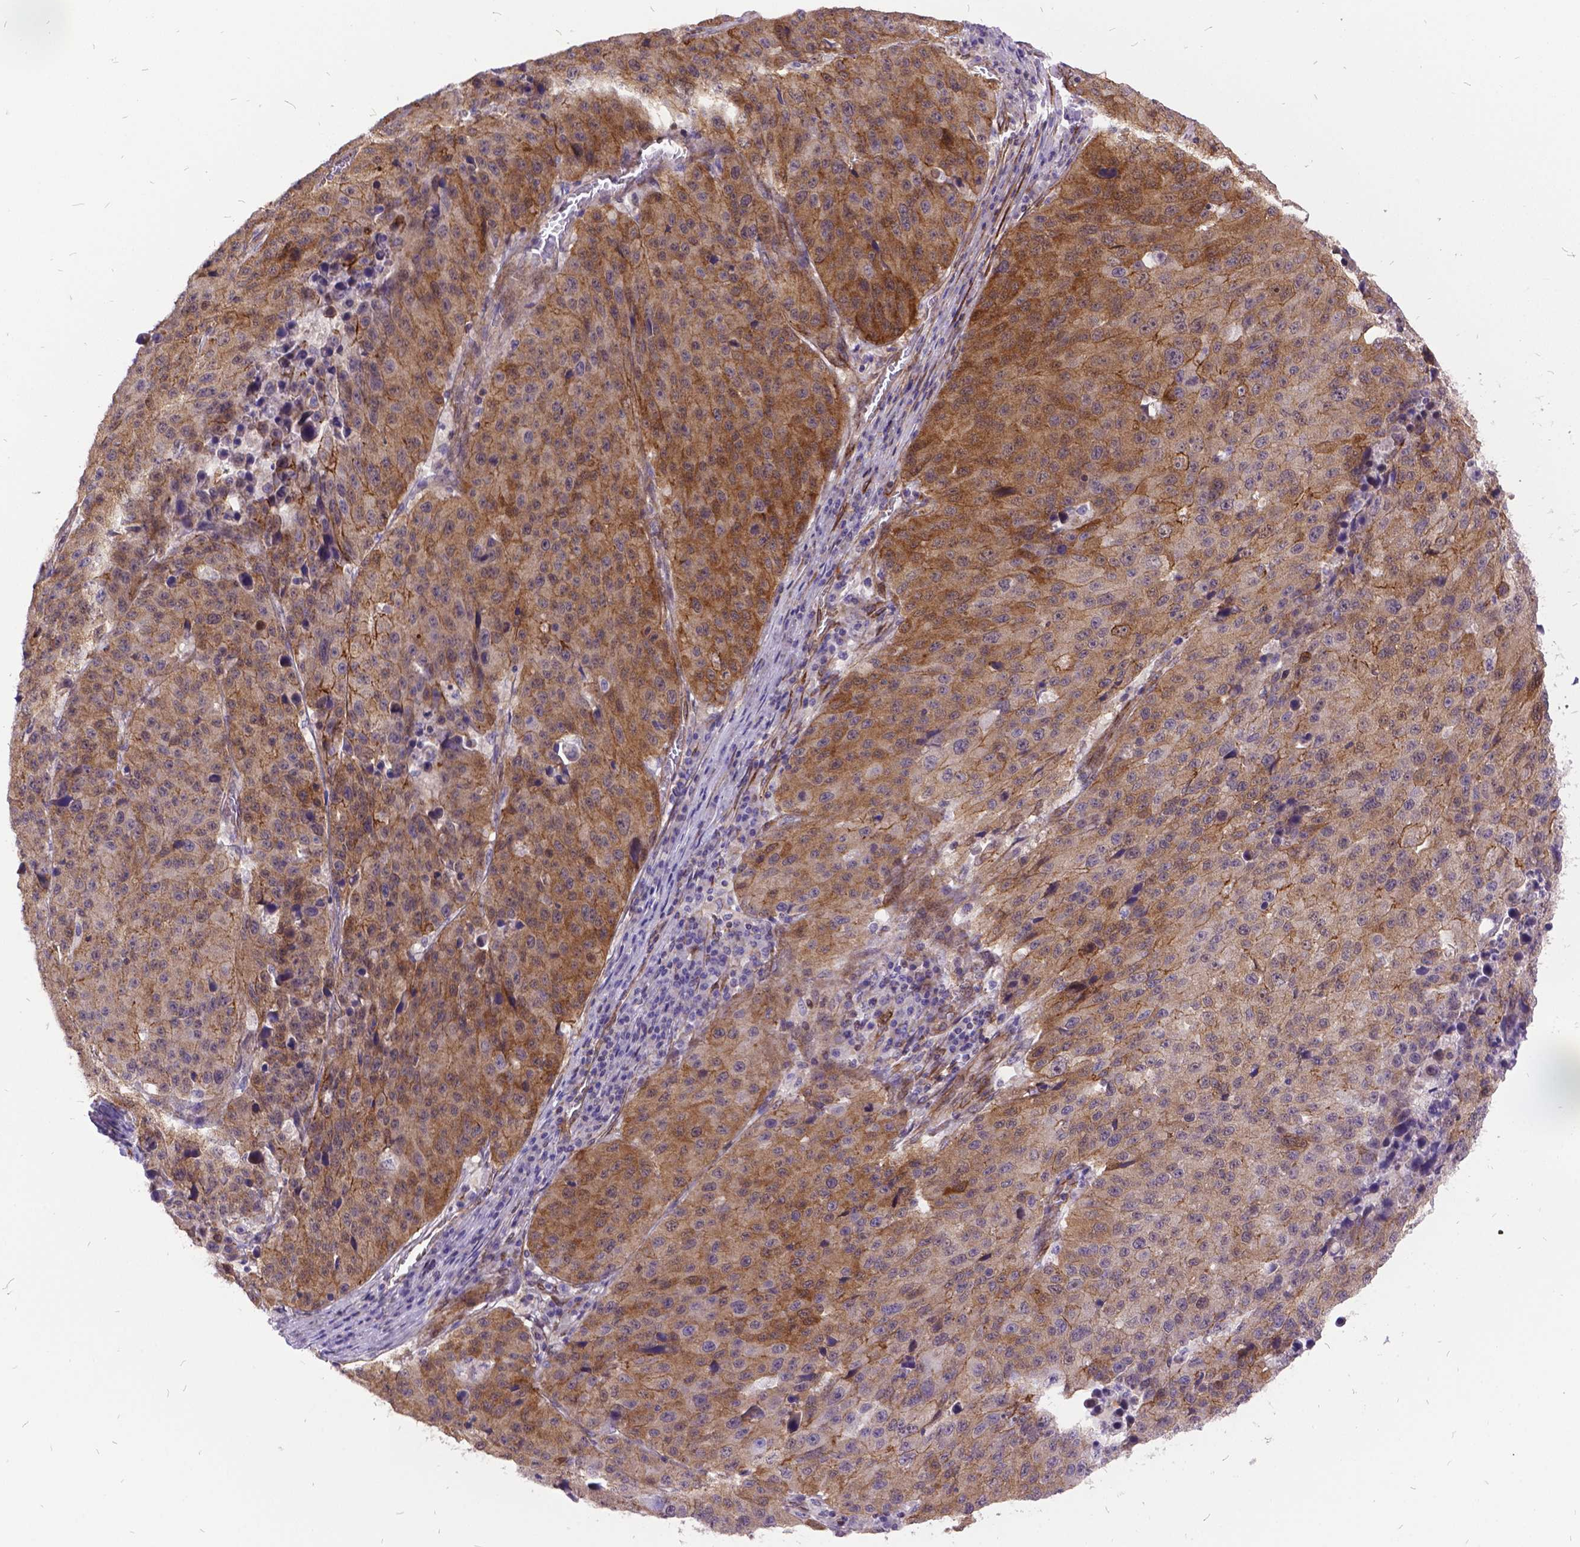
{"staining": {"intensity": "moderate", "quantity": ">75%", "location": "cytoplasmic/membranous"}, "tissue": "stomach cancer", "cell_type": "Tumor cells", "image_type": "cancer", "snomed": [{"axis": "morphology", "description": "Adenocarcinoma, NOS"}, {"axis": "topography", "description": "Stomach"}], "caption": "Brown immunohistochemical staining in human stomach cancer exhibits moderate cytoplasmic/membranous staining in about >75% of tumor cells. The staining was performed using DAB to visualize the protein expression in brown, while the nuclei were stained in blue with hematoxylin (Magnification: 20x).", "gene": "GRB7", "patient": {"sex": "male", "age": 71}}